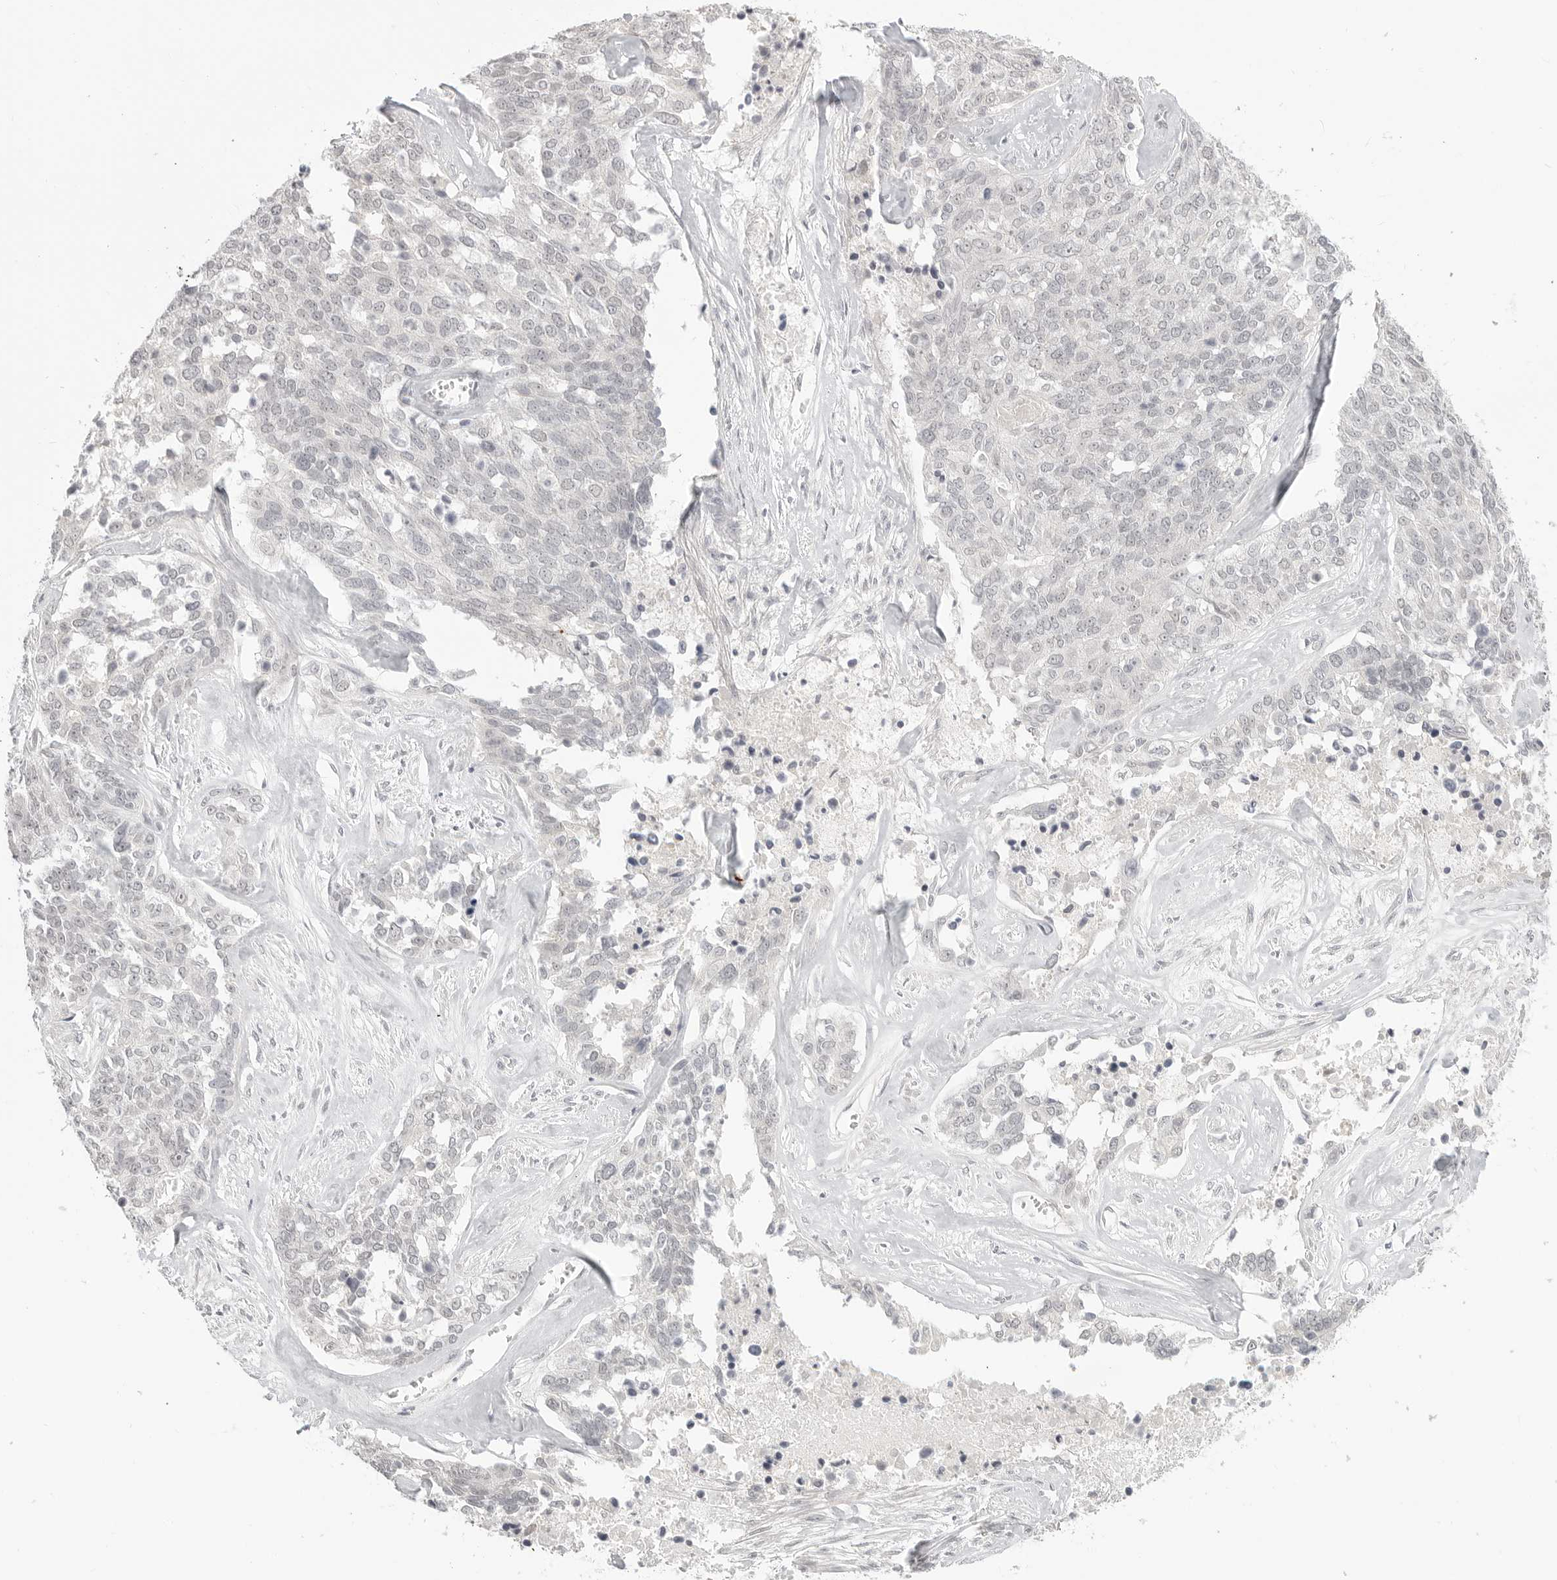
{"staining": {"intensity": "negative", "quantity": "none", "location": "none"}, "tissue": "ovarian cancer", "cell_type": "Tumor cells", "image_type": "cancer", "snomed": [{"axis": "morphology", "description": "Cystadenocarcinoma, serous, NOS"}, {"axis": "topography", "description": "Ovary"}], "caption": "DAB immunohistochemical staining of human ovarian cancer displays no significant staining in tumor cells.", "gene": "KLK11", "patient": {"sex": "female", "age": 44}}